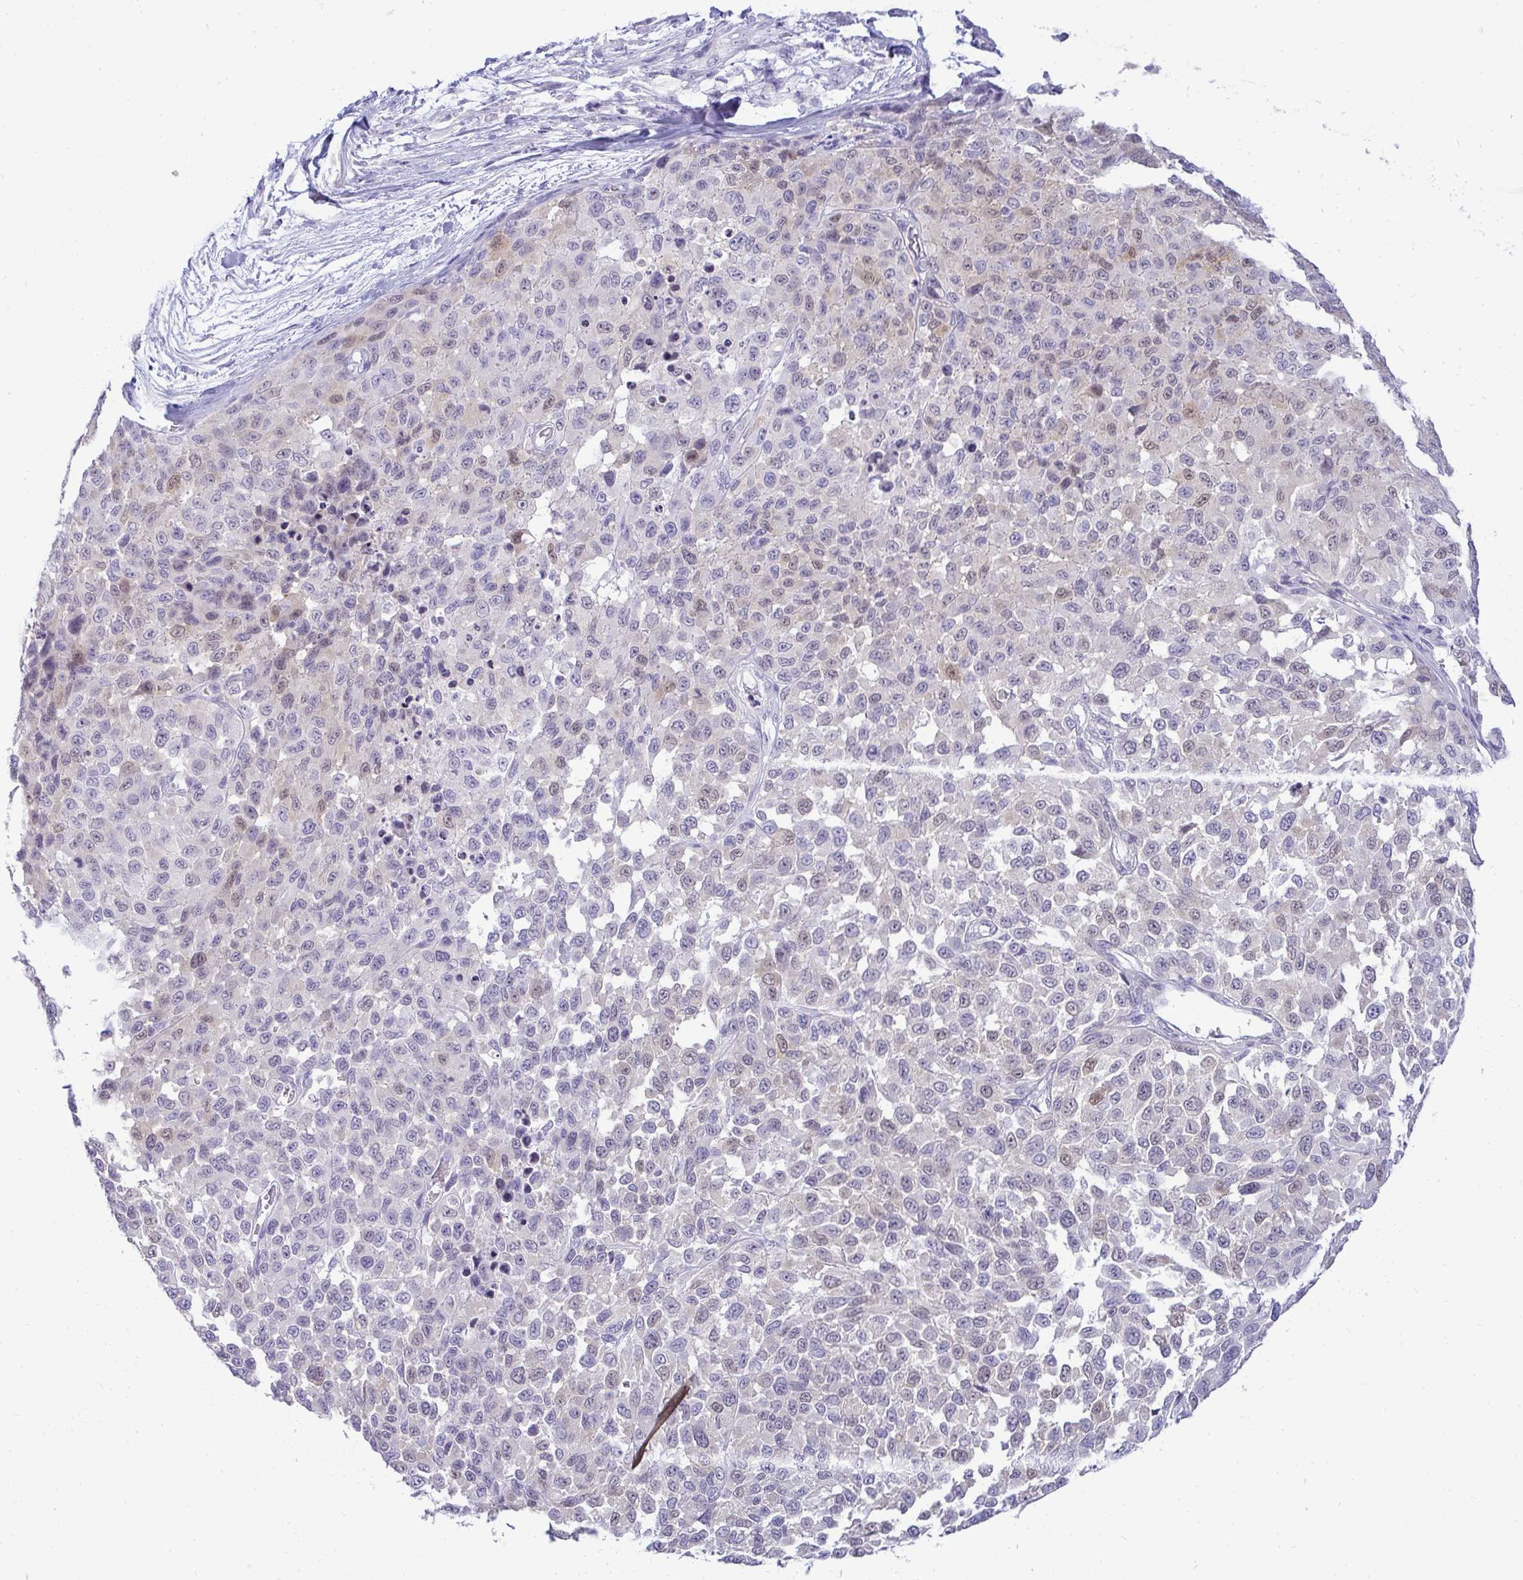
{"staining": {"intensity": "weak", "quantity": "<25%", "location": "nuclear"}, "tissue": "melanoma", "cell_type": "Tumor cells", "image_type": "cancer", "snomed": [{"axis": "morphology", "description": "Malignant melanoma, NOS"}, {"axis": "topography", "description": "Skin"}], "caption": "Tumor cells show no significant protein positivity in melanoma.", "gene": "HSPB6", "patient": {"sex": "male", "age": 62}}